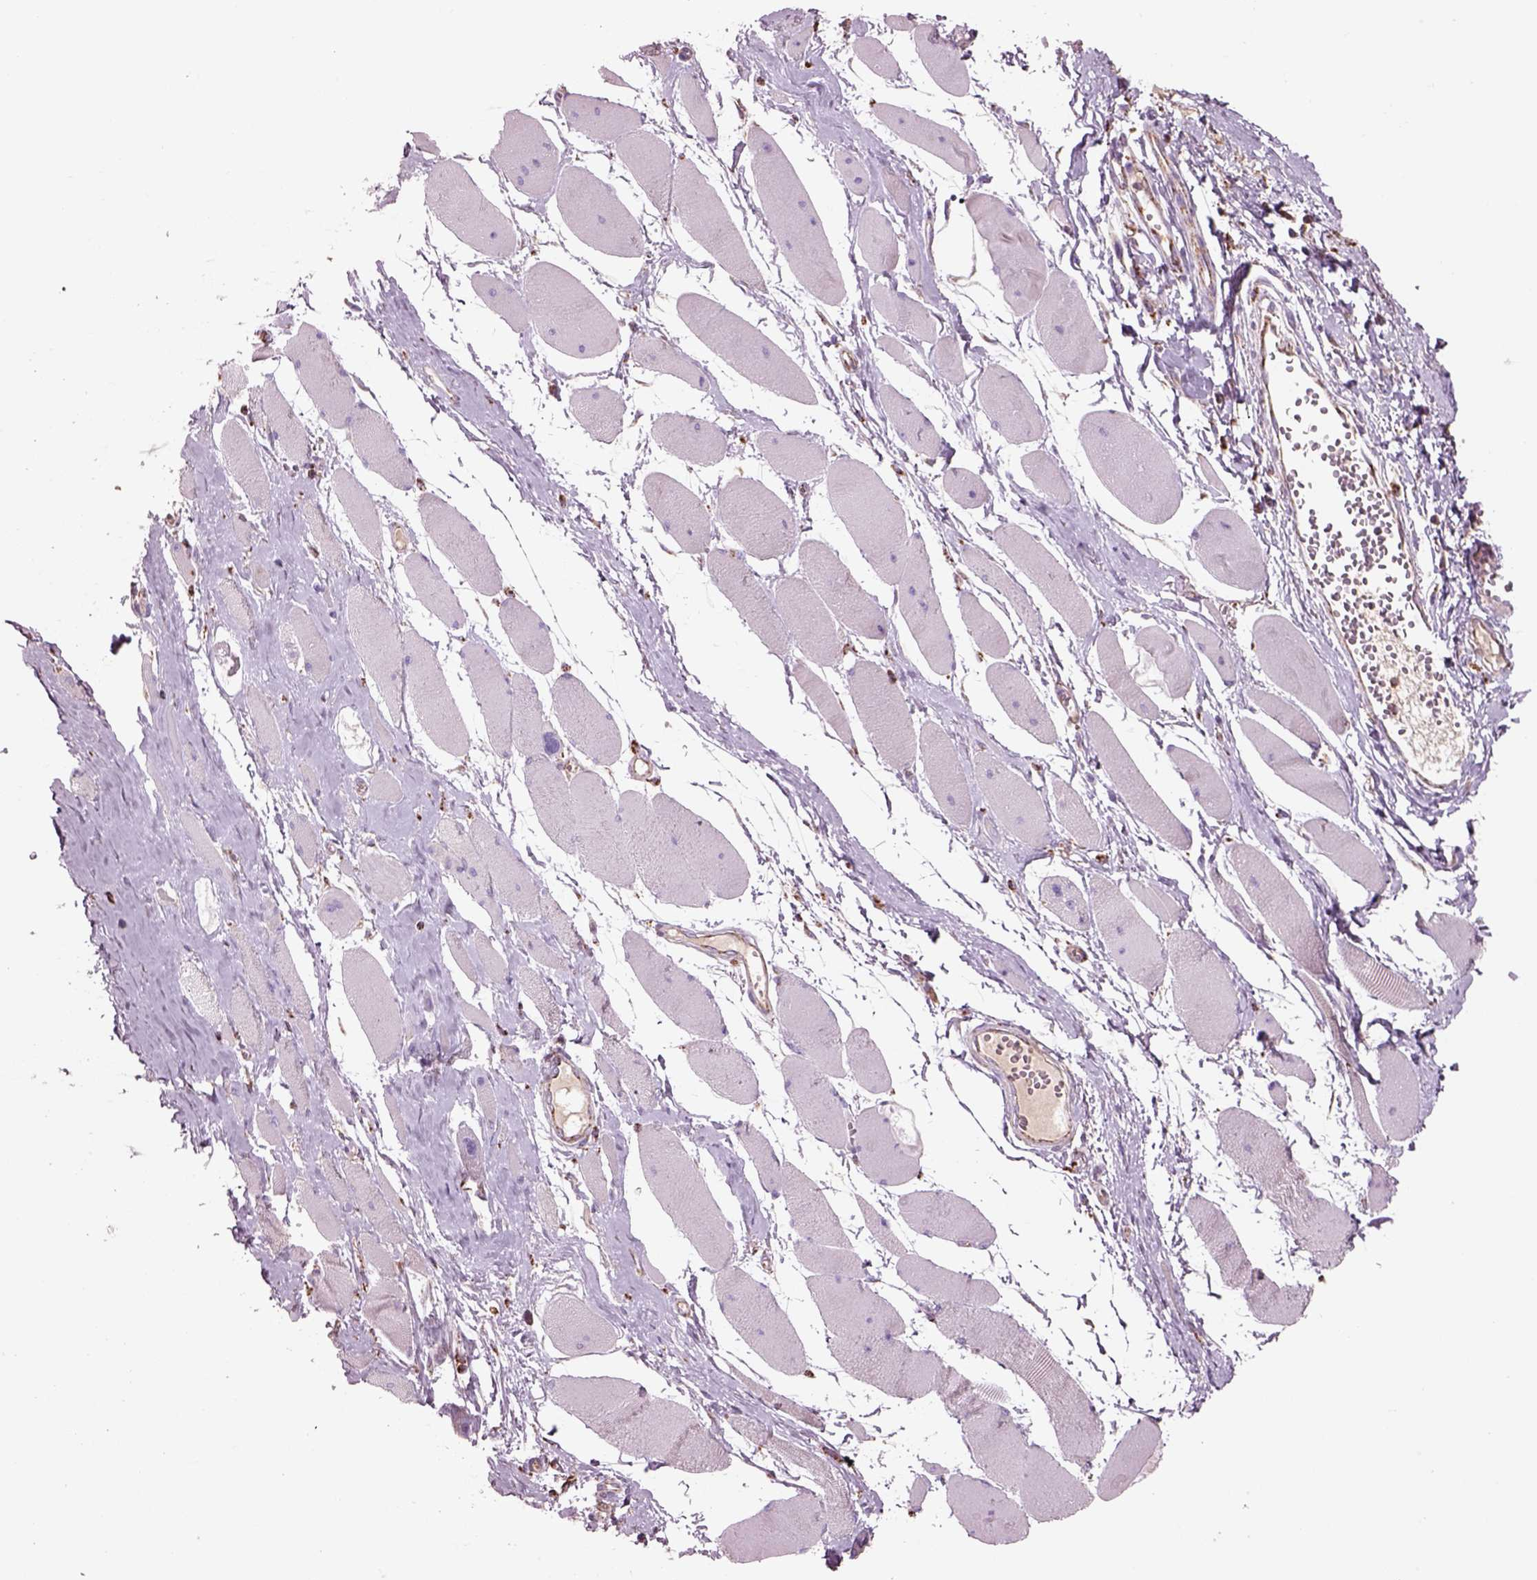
{"staining": {"intensity": "negative", "quantity": "none", "location": "none"}, "tissue": "skeletal muscle", "cell_type": "Myocytes", "image_type": "normal", "snomed": [{"axis": "morphology", "description": "Normal tissue, NOS"}, {"axis": "topography", "description": "Skeletal muscle"}], "caption": "Skeletal muscle was stained to show a protein in brown. There is no significant staining in myocytes. (Immunohistochemistry, brightfield microscopy, high magnification).", "gene": "SLC25A24", "patient": {"sex": "female", "age": 75}}